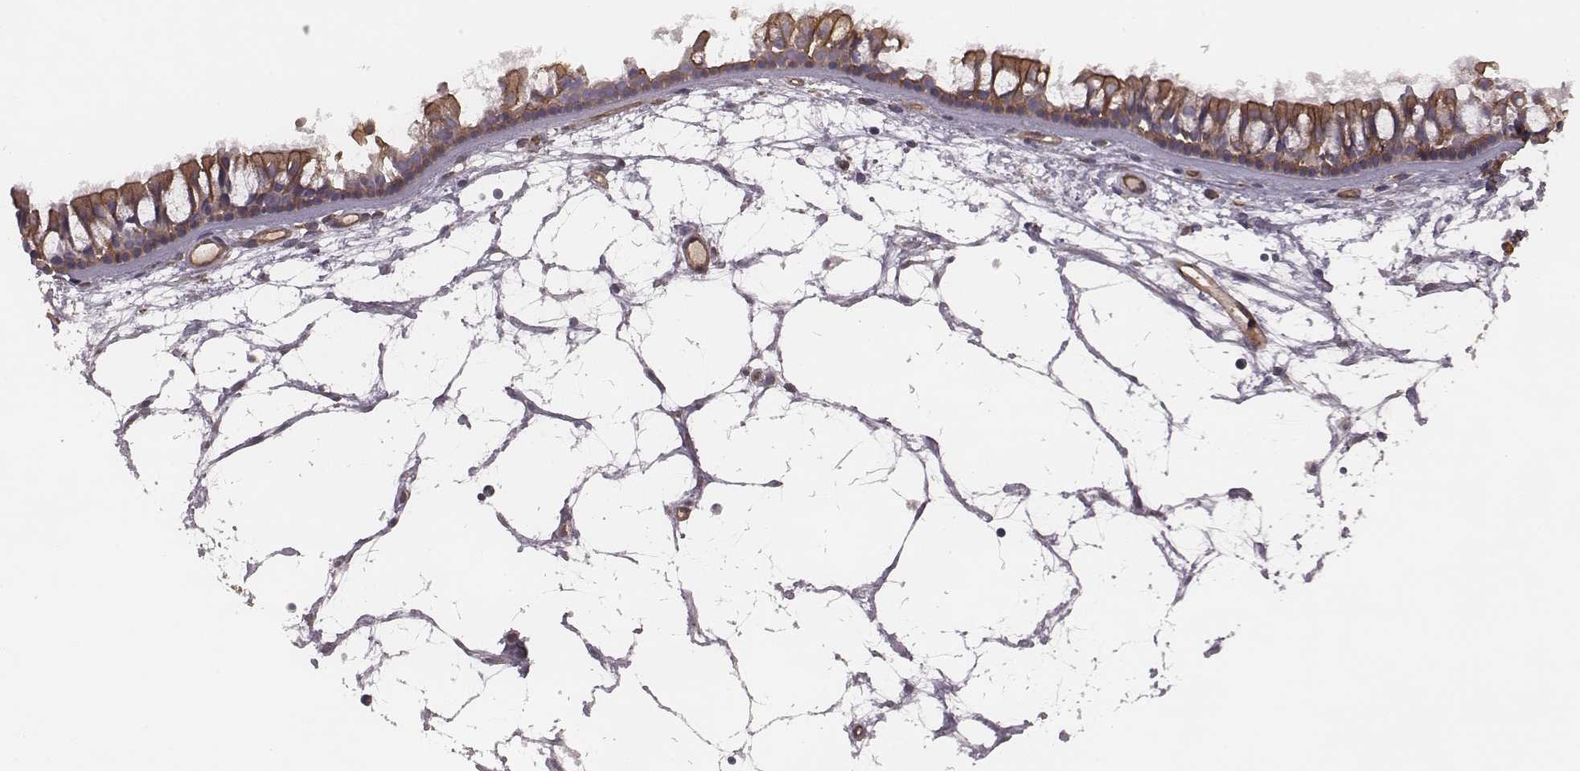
{"staining": {"intensity": "strong", "quantity": "25%-75%", "location": "cytoplasmic/membranous"}, "tissue": "nasopharynx", "cell_type": "Respiratory epithelial cells", "image_type": "normal", "snomed": [{"axis": "morphology", "description": "Normal tissue, NOS"}, {"axis": "topography", "description": "Nasopharynx"}], "caption": "This is a micrograph of IHC staining of unremarkable nasopharynx, which shows strong expression in the cytoplasmic/membranous of respiratory epithelial cells.", "gene": "PALMD", "patient": {"sex": "female", "age": 68}}